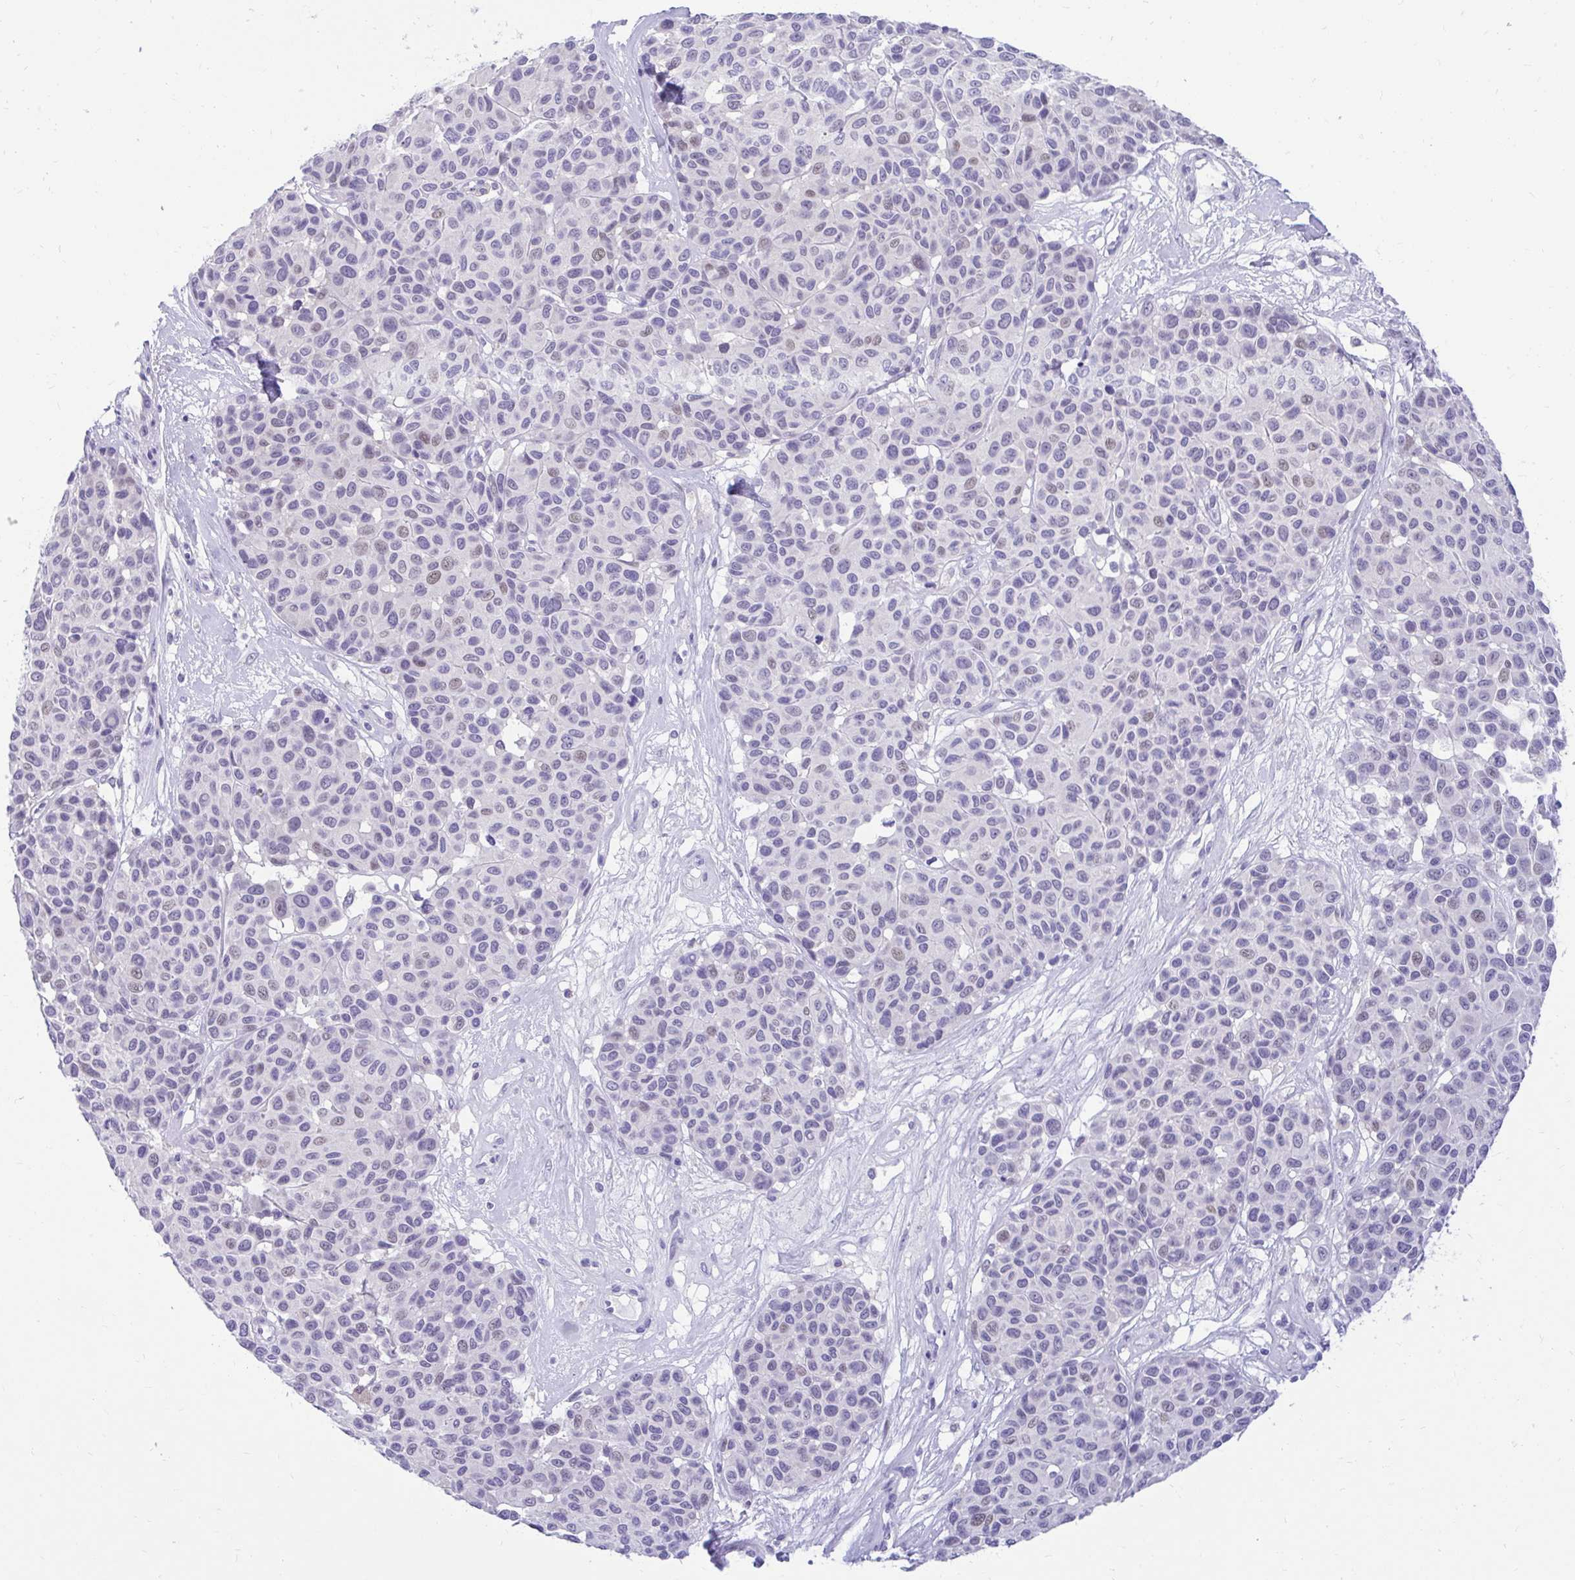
{"staining": {"intensity": "negative", "quantity": "none", "location": "none"}, "tissue": "melanoma", "cell_type": "Tumor cells", "image_type": "cancer", "snomed": [{"axis": "morphology", "description": "Malignant melanoma, NOS"}, {"axis": "topography", "description": "Skin"}], "caption": "Immunohistochemistry (IHC) image of neoplastic tissue: human melanoma stained with DAB (3,3'-diaminobenzidine) shows no significant protein positivity in tumor cells.", "gene": "GLB1L2", "patient": {"sex": "female", "age": 66}}